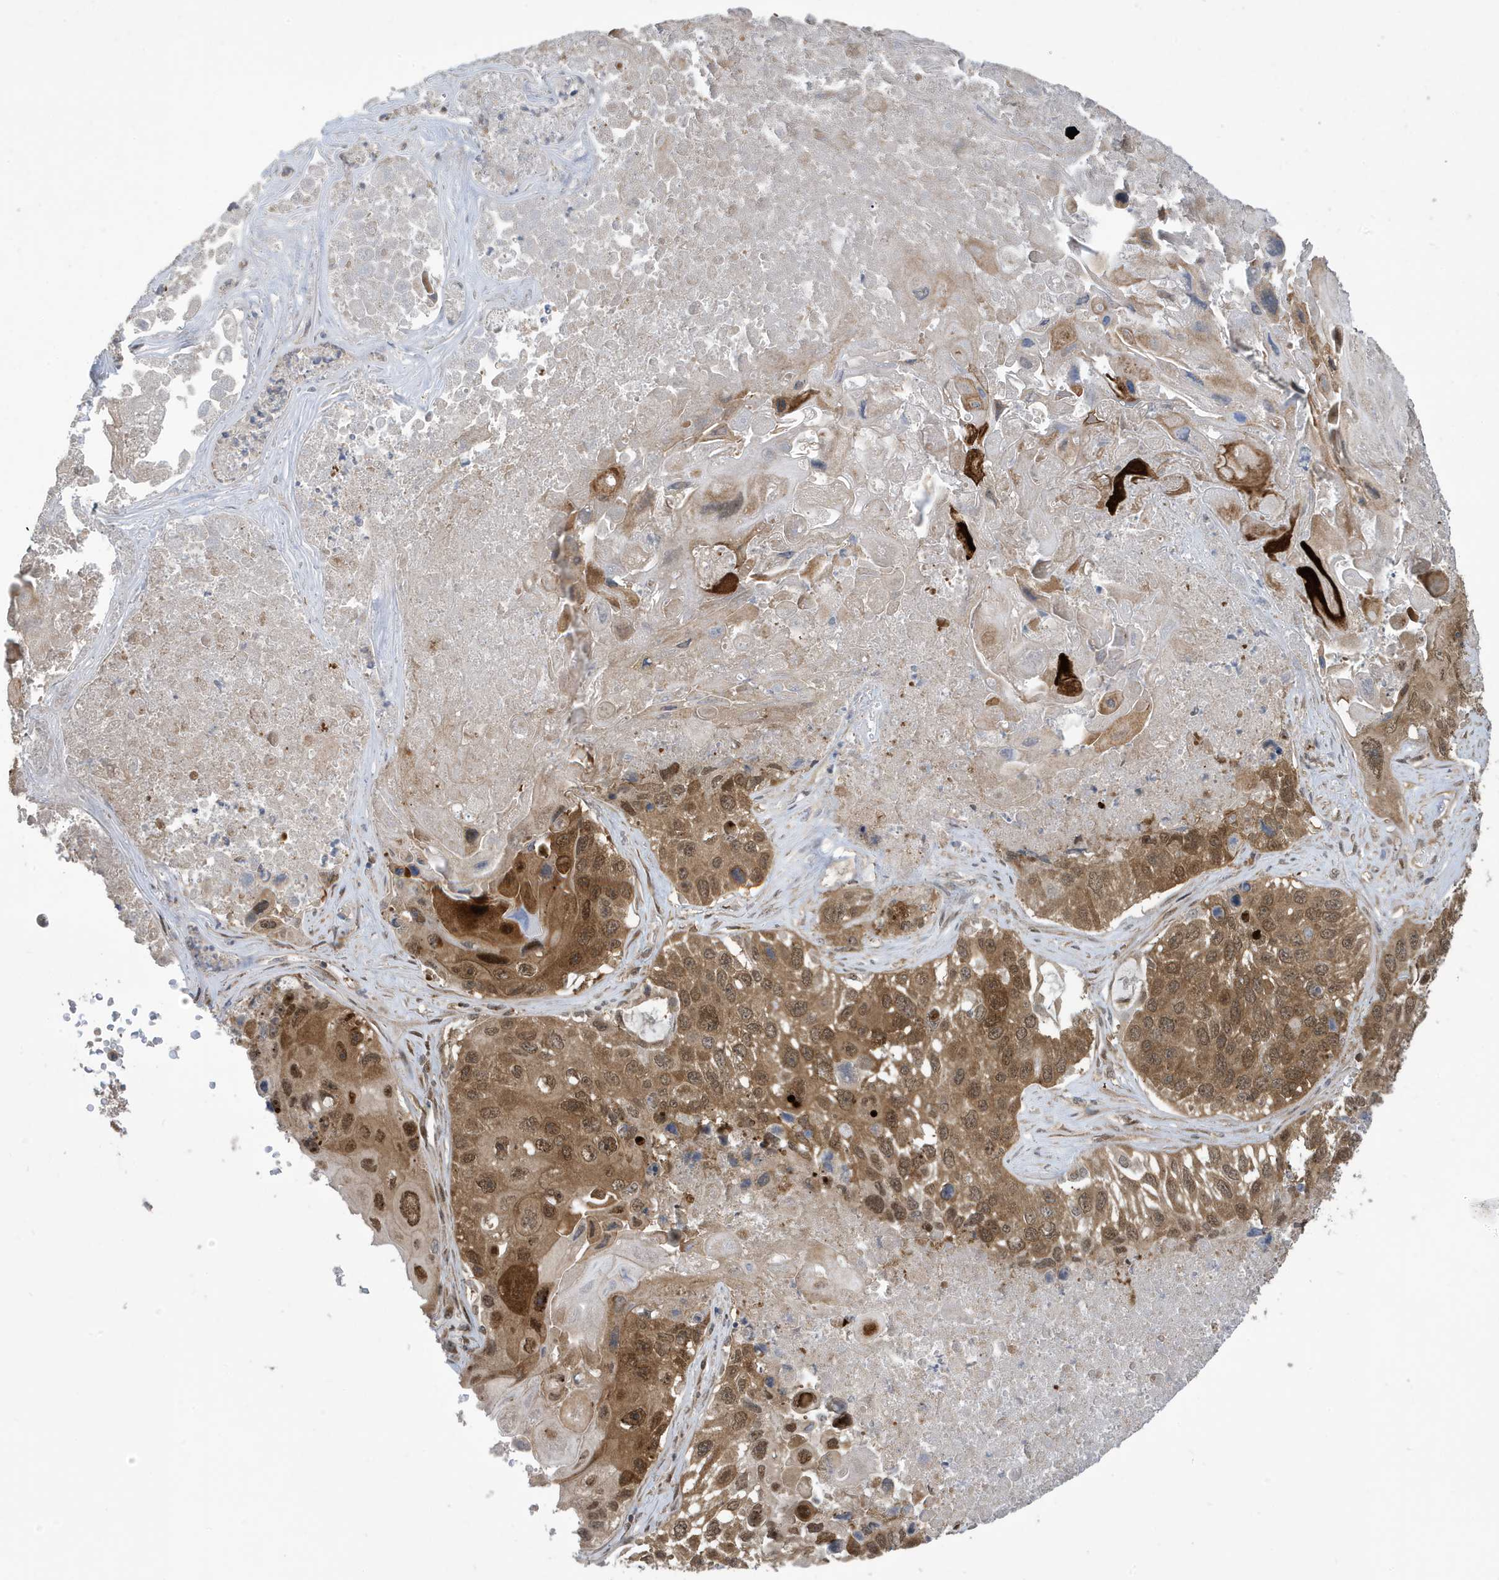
{"staining": {"intensity": "moderate", "quantity": ">75%", "location": "cytoplasmic/membranous,nuclear"}, "tissue": "lung cancer", "cell_type": "Tumor cells", "image_type": "cancer", "snomed": [{"axis": "morphology", "description": "Squamous cell carcinoma, NOS"}, {"axis": "topography", "description": "Lung"}], "caption": "Protein staining shows moderate cytoplasmic/membranous and nuclear positivity in about >75% of tumor cells in lung cancer.", "gene": "UBQLN1", "patient": {"sex": "male", "age": 61}}